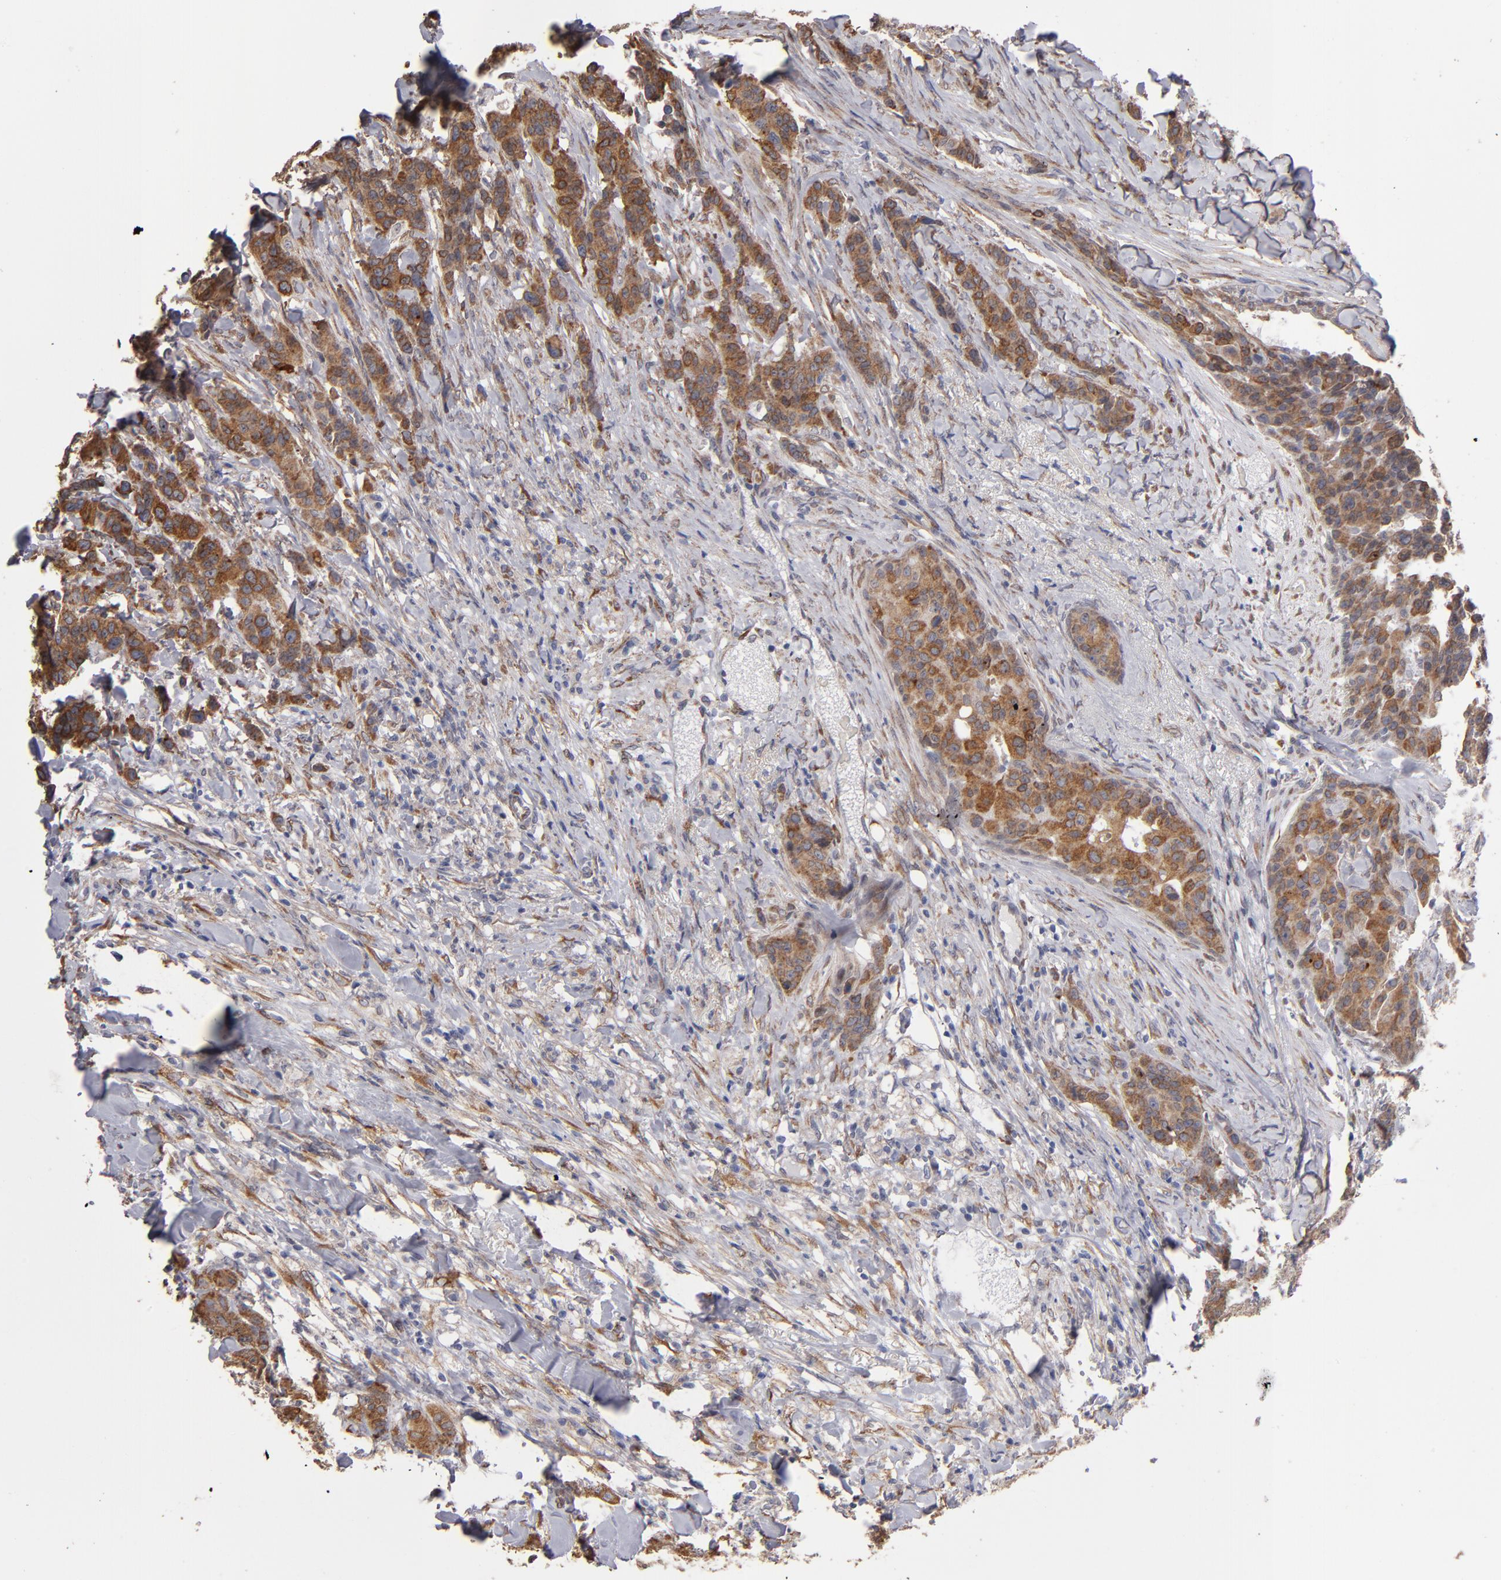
{"staining": {"intensity": "moderate", "quantity": ">75%", "location": "cytoplasmic/membranous"}, "tissue": "breast cancer", "cell_type": "Tumor cells", "image_type": "cancer", "snomed": [{"axis": "morphology", "description": "Duct carcinoma"}, {"axis": "topography", "description": "Breast"}], "caption": "Tumor cells display medium levels of moderate cytoplasmic/membranous staining in approximately >75% of cells in human breast cancer.", "gene": "PGRMC1", "patient": {"sex": "female", "age": 40}}